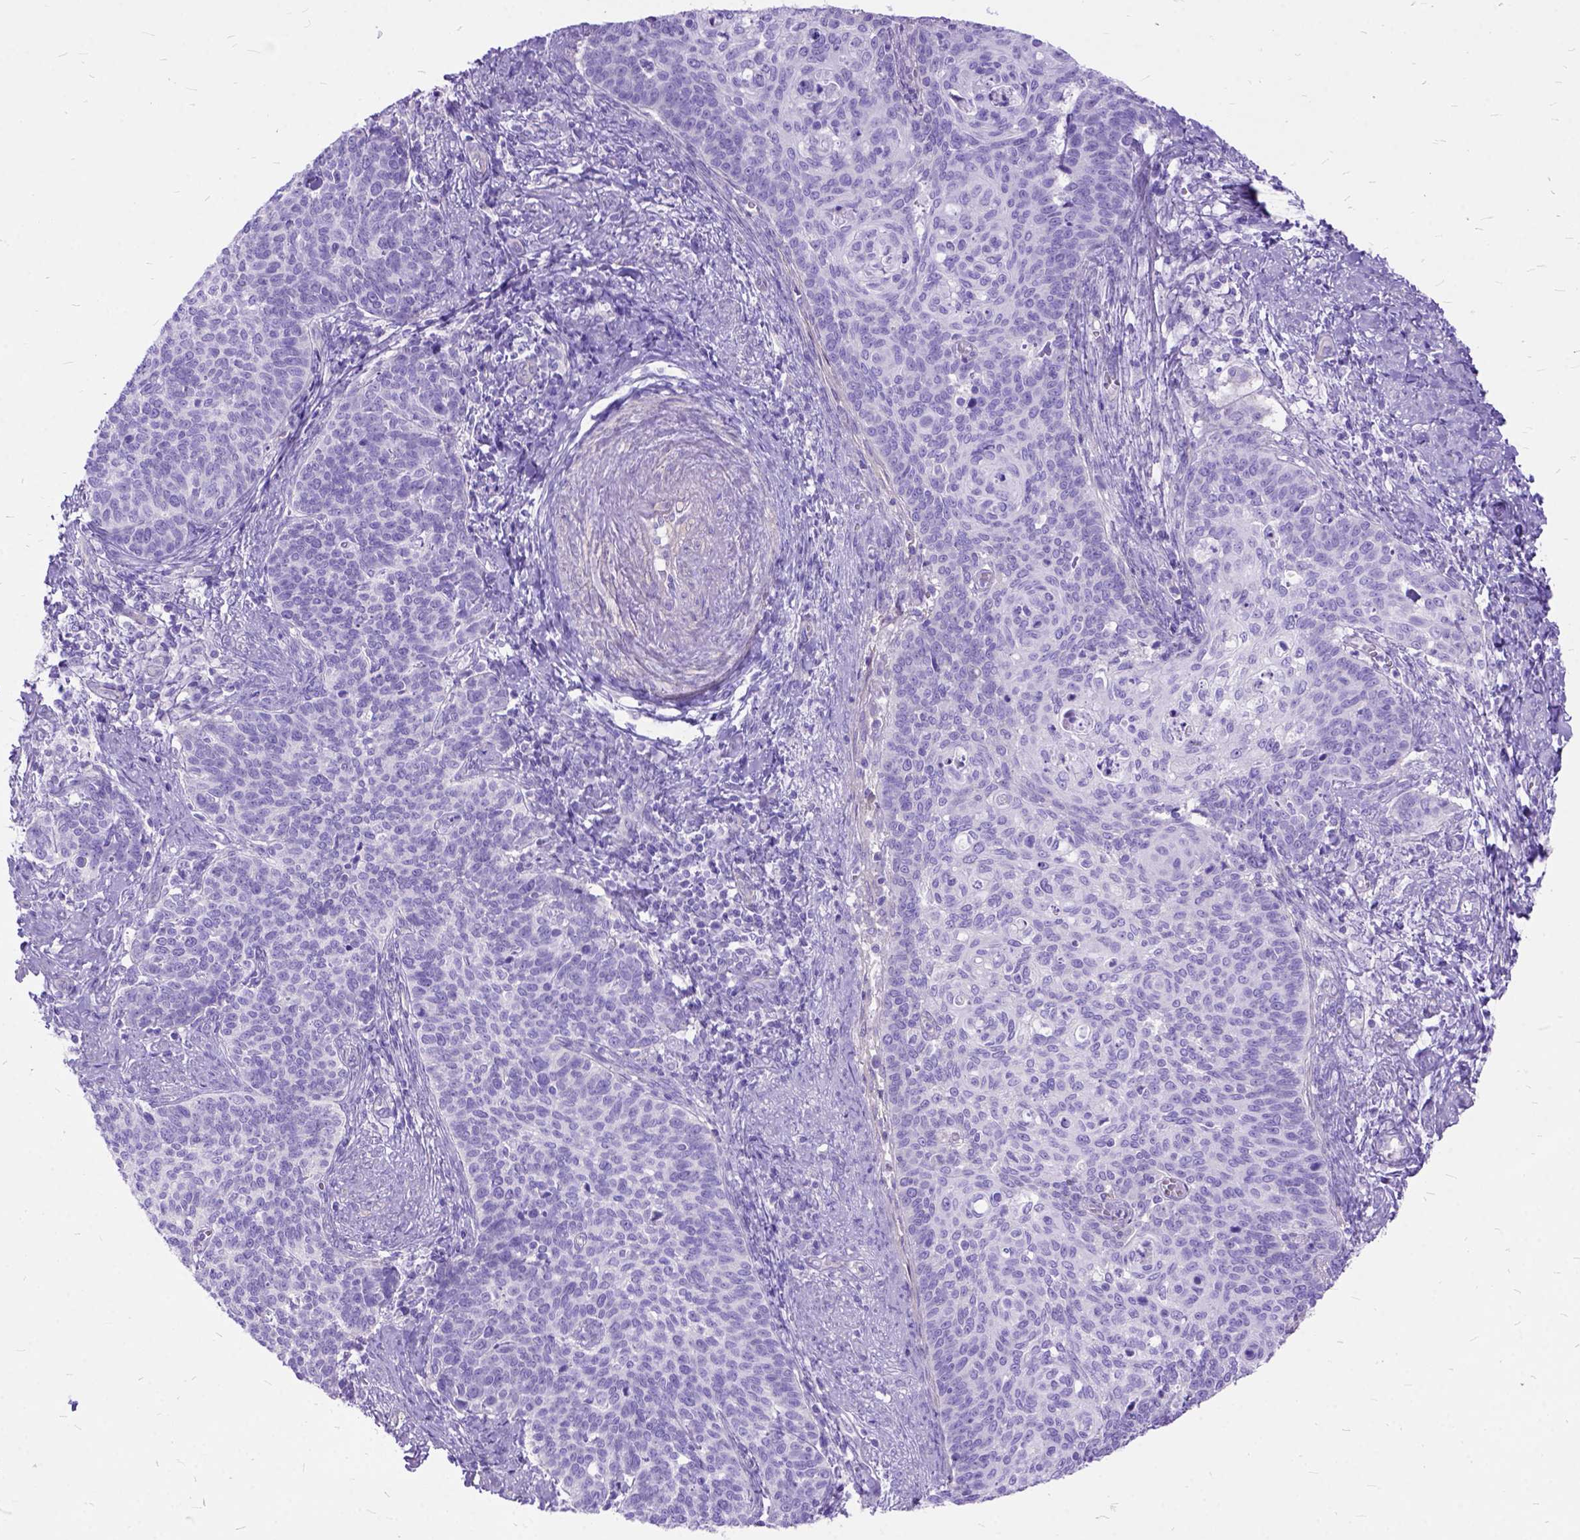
{"staining": {"intensity": "negative", "quantity": "none", "location": "none"}, "tissue": "cervical cancer", "cell_type": "Tumor cells", "image_type": "cancer", "snomed": [{"axis": "morphology", "description": "Normal tissue, NOS"}, {"axis": "morphology", "description": "Squamous cell carcinoma, NOS"}, {"axis": "topography", "description": "Cervix"}], "caption": "Squamous cell carcinoma (cervical) was stained to show a protein in brown. There is no significant positivity in tumor cells. (DAB IHC visualized using brightfield microscopy, high magnification).", "gene": "ARL9", "patient": {"sex": "female", "age": 39}}